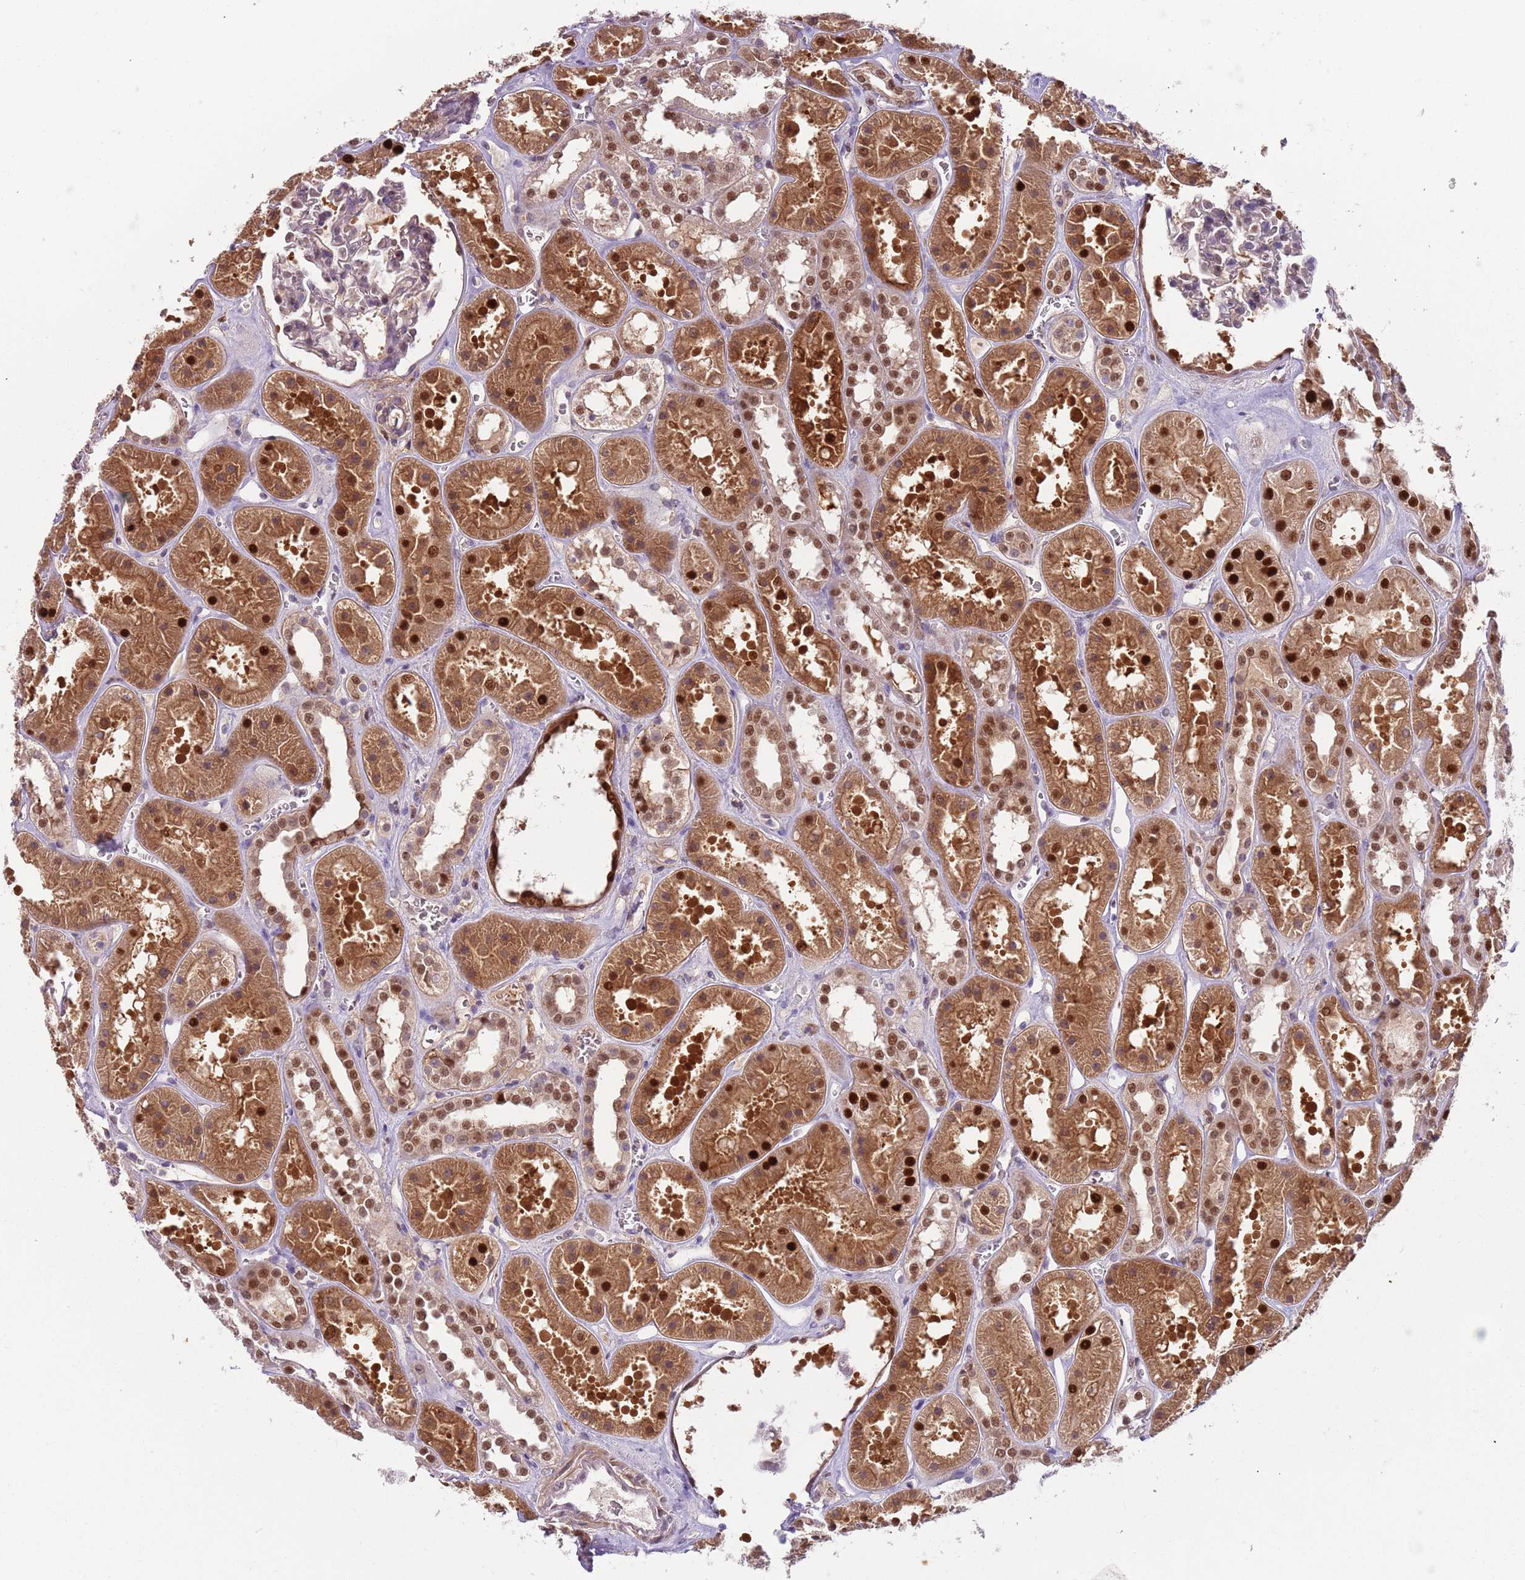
{"staining": {"intensity": "moderate", "quantity": "<25%", "location": "cytoplasmic/membranous,nuclear"}, "tissue": "kidney", "cell_type": "Cells in glomeruli", "image_type": "normal", "snomed": [{"axis": "morphology", "description": "Normal tissue, NOS"}, {"axis": "topography", "description": "Kidney"}], "caption": "Protein expression analysis of normal kidney displays moderate cytoplasmic/membranous,nuclear expression in about <25% of cells in glomeruli. The protein of interest is shown in brown color, while the nuclei are stained blue.", "gene": "RMND5B", "patient": {"sex": "female", "age": 41}}